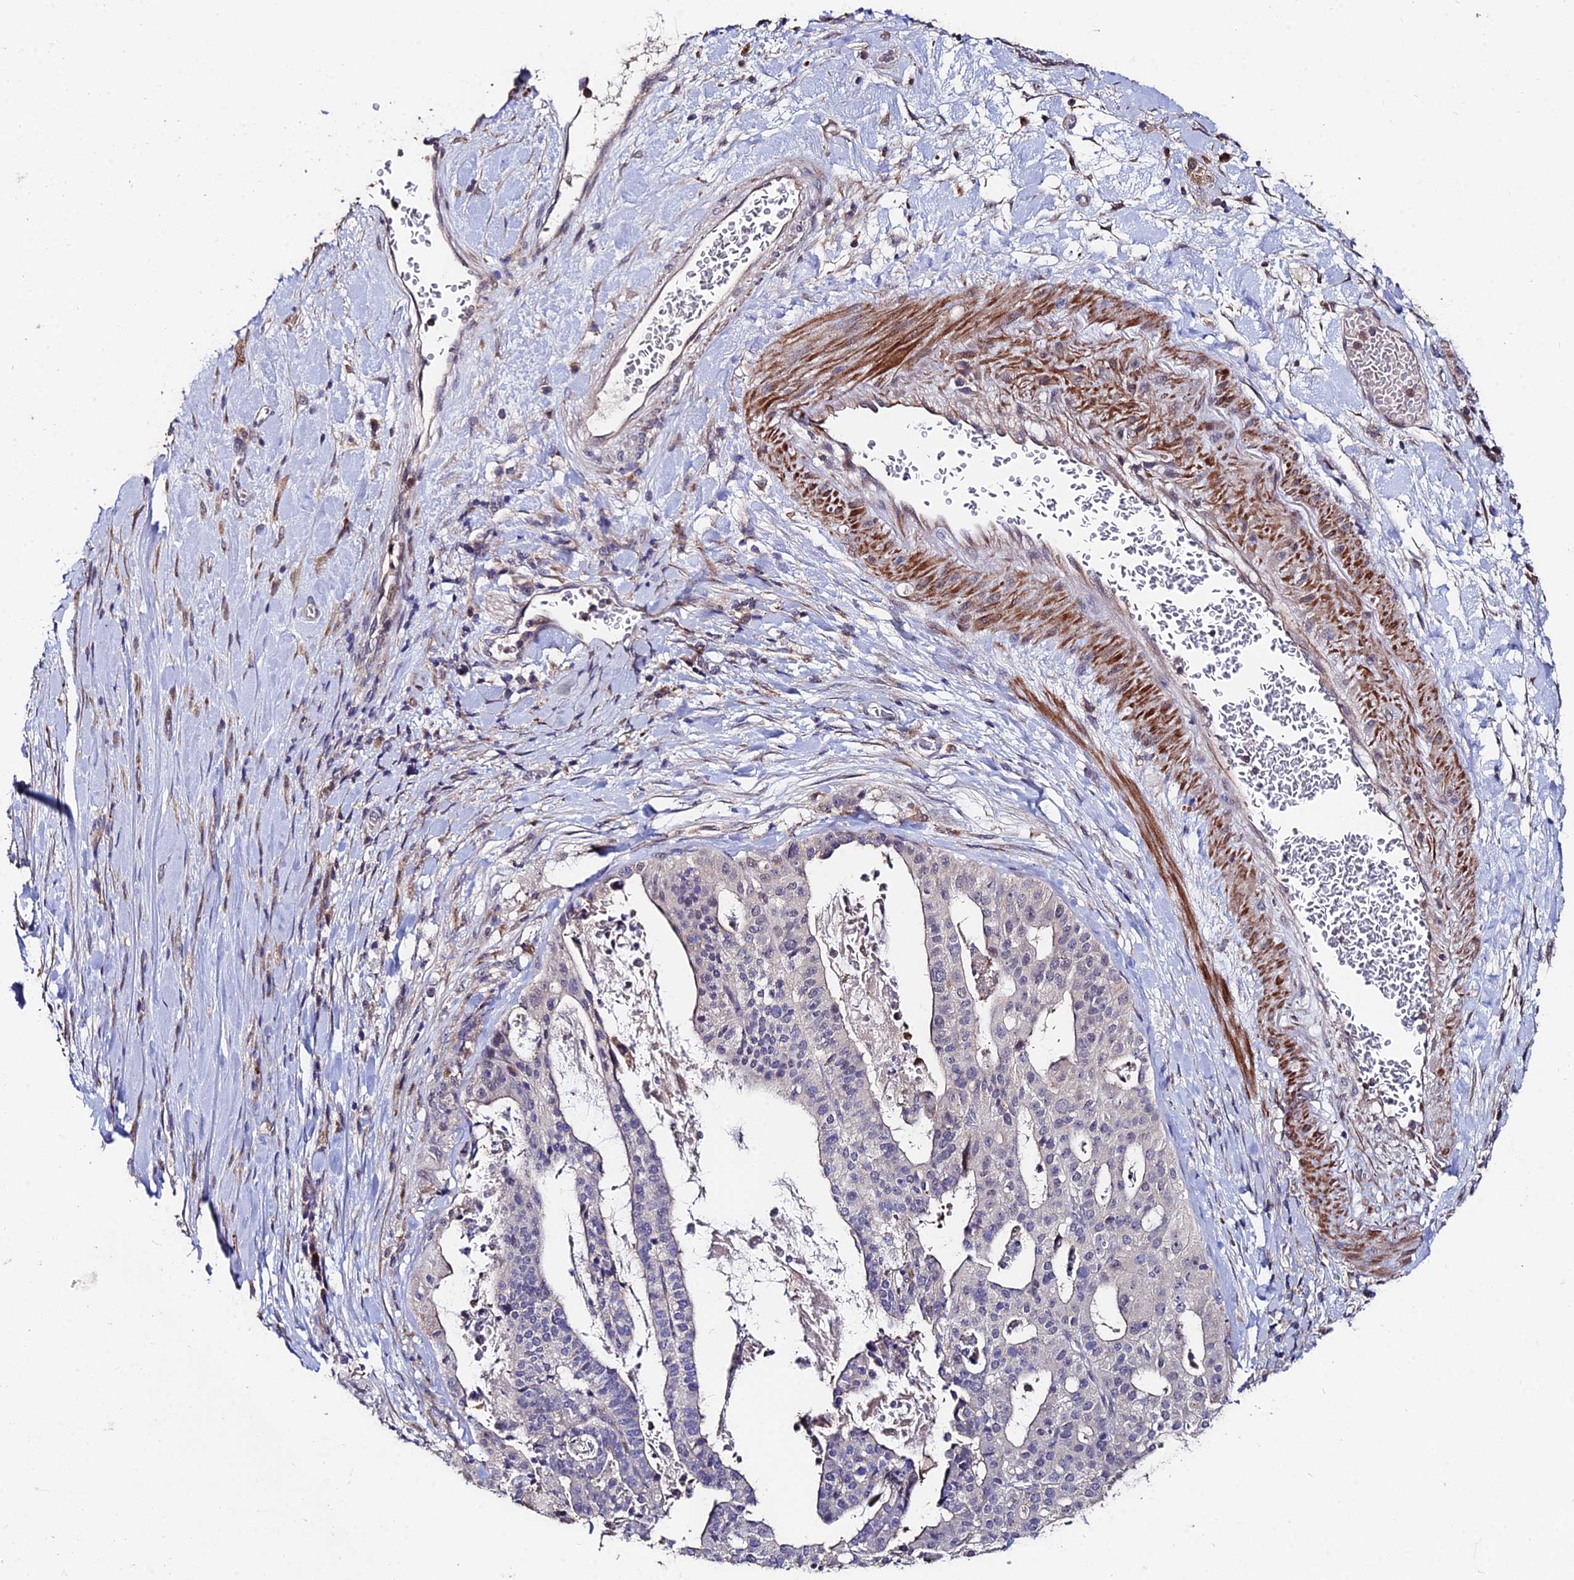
{"staining": {"intensity": "negative", "quantity": "none", "location": "none"}, "tissue": "stomach cancer", "cell_type": "Tumor cells", "image_type": "cancer", "snomed": [{"axis": "morphology", "description": "Adenocarcinoma, NOS"}, {"axis": "topography", "description": "Stomach"}], "caption": "This is a image of immunohistochemistry (IHC) staining of stomach cancer, which shows no staining in tumor cells. (DAB immunohistochemistry (IHC) visualized using brightfield microscopy, high magnification).", "gene": "ACTR5", "patient": {"sex": "male", "age": 48}}